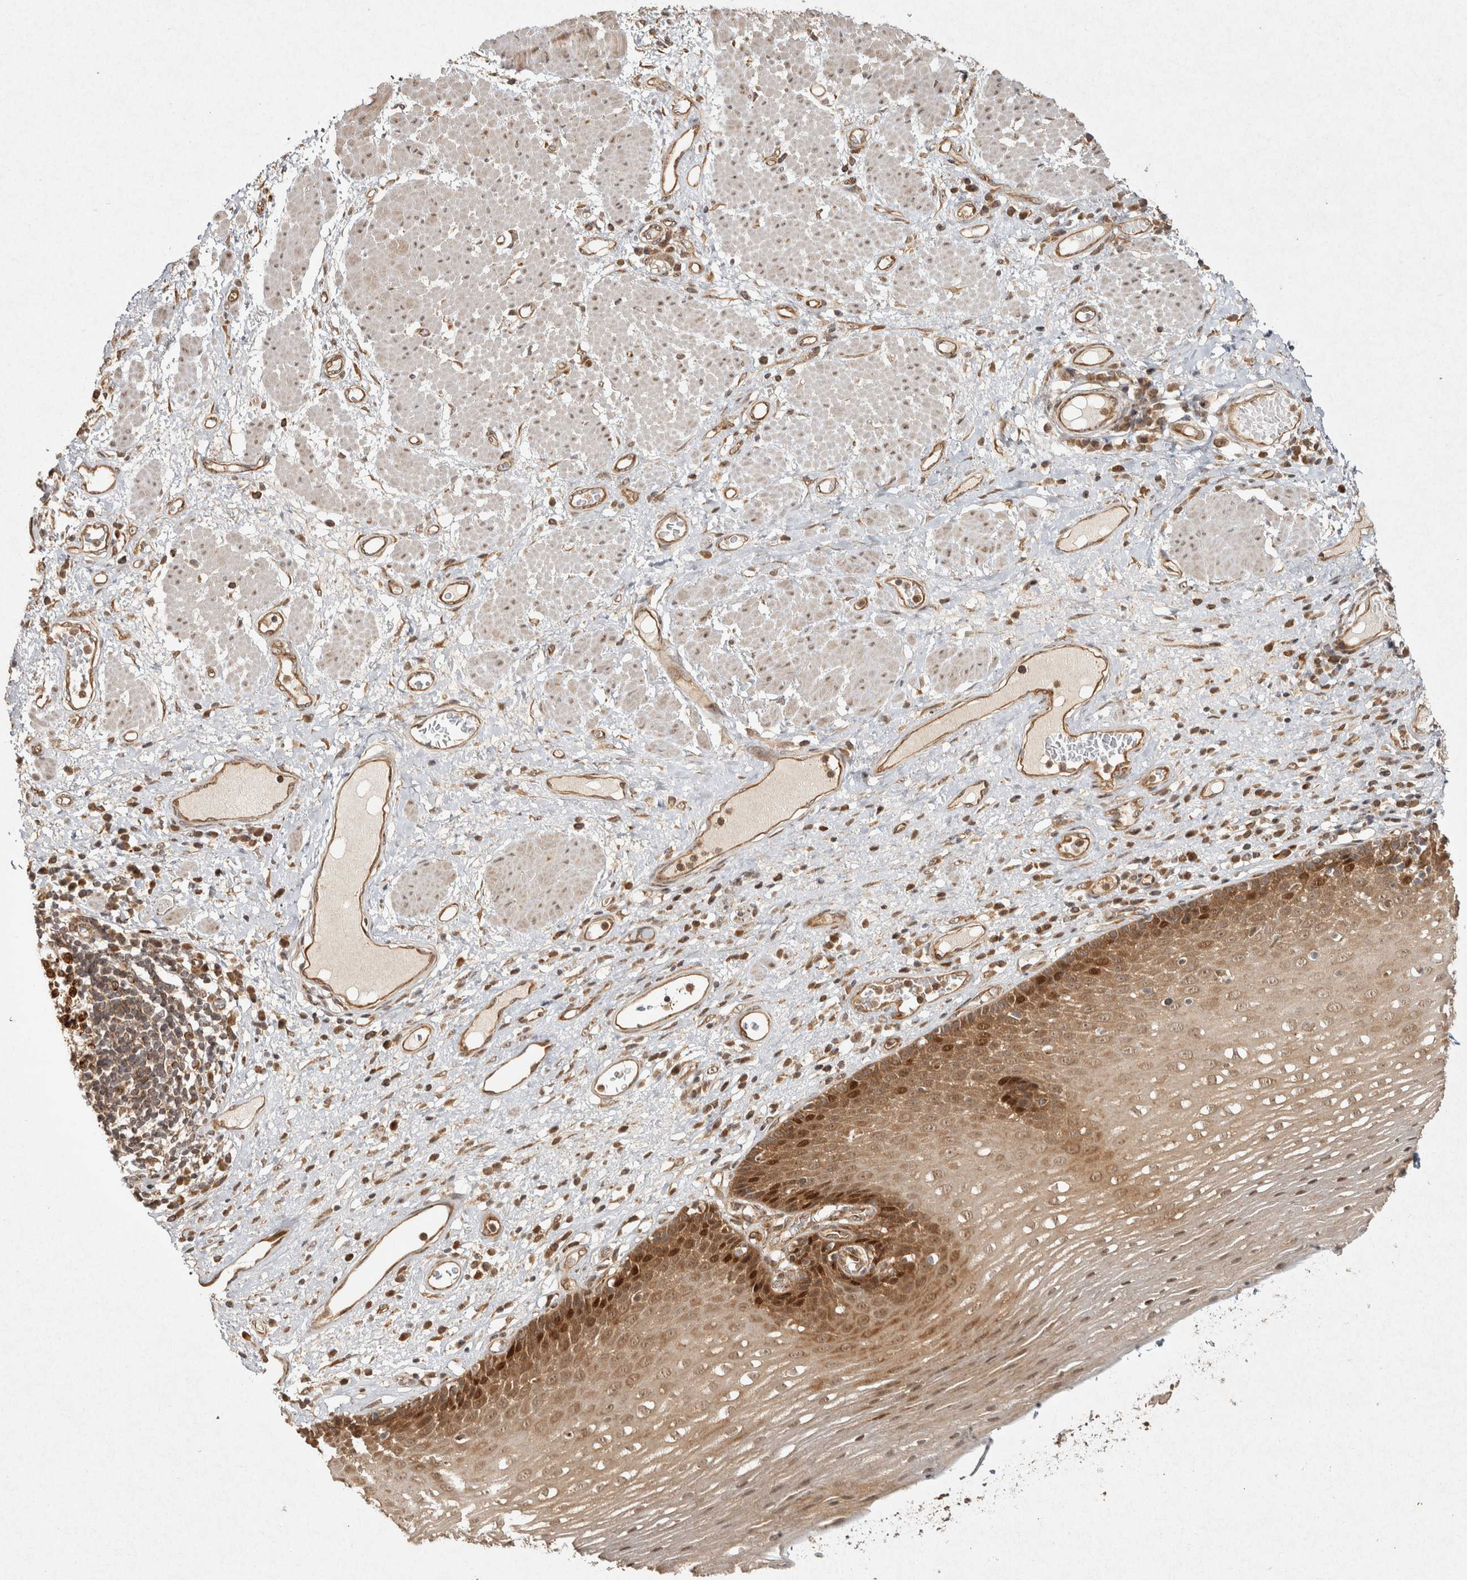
{"staining": {"intensity": "moderate", "quantity": ">75%", "location": "cytoplasmic/membranous,nuclear"}, "tissue": "esophagus", "cell_type": "Squamous epithelial cells", "image_type": "normal", "snomed": [{"axis": "morphology", "description": "Normal tissue, NOS"}, {"axis": "morphology", "description": "Adenocarcinoma, NOS"}, {"axis": "topography", "description": "Esophagus"}], "caption": "Immunohistochemical staining of normal esophagus shows moderate cytoplasmic/membranous,nuclear protein expression in approximately >75% of squamous epithelial cells.", "gene": "CAMSAP2", "patient": {"sex": "male", "age": 62}}